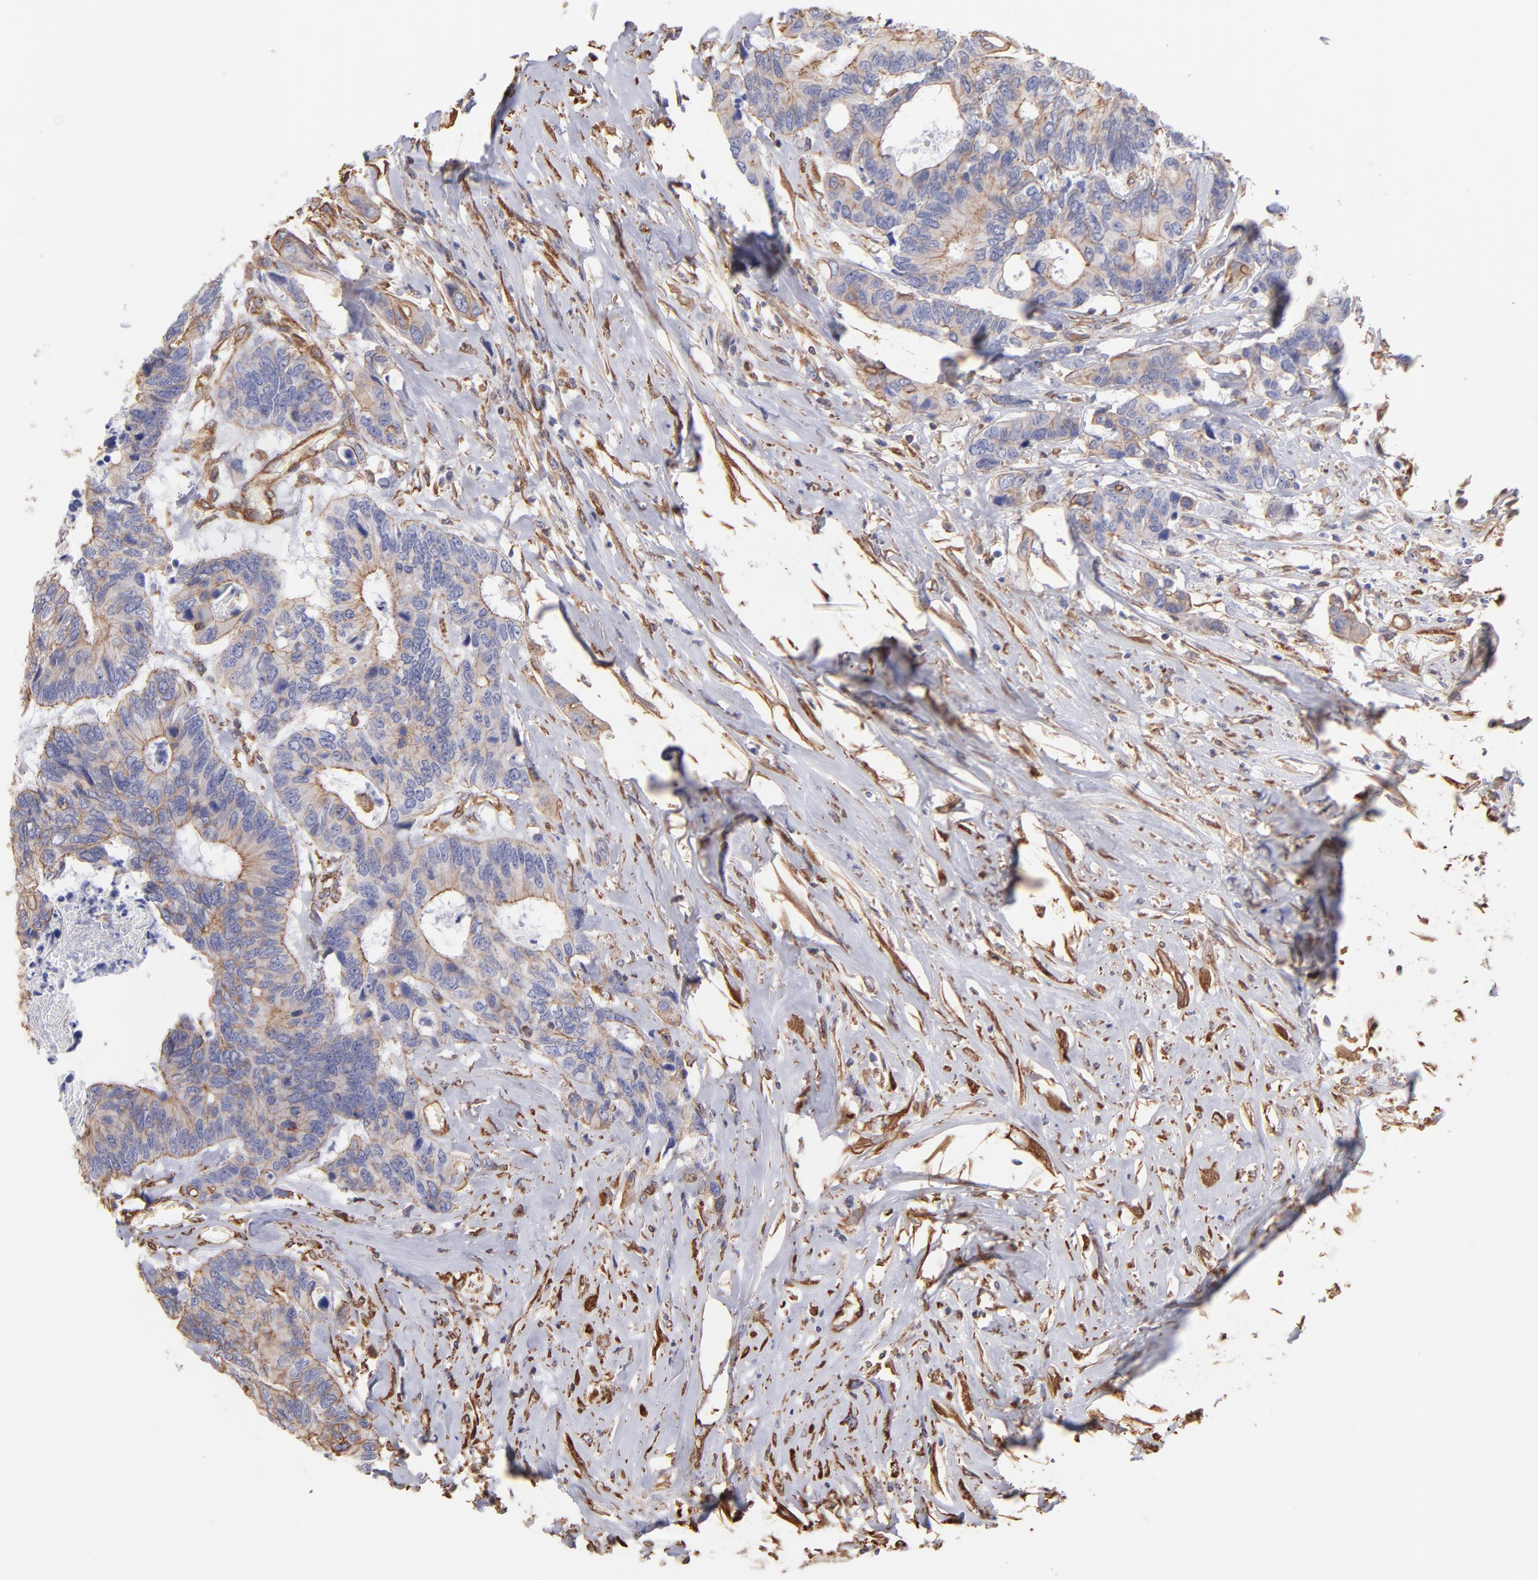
{"staining": {"intensity": "moderate", "quantity": ">75%", "location": "cytoplasmic/membranous"}, "tissue": "colorectal cancer", "cell_type": "Tumor cells", "image_type": "cancer", "snomed": [{"axis": "morphology", "description": "Adenocarcinoma, NOS"}, {"axis": "topography", "description": "Rectum"}], "caption": "Protein expression analysis of human colorectal adenocarcinoma reveals moderate cytoplasmic/membranous staining in about >75% of tumor cells.", "gene": "PLEC", "patient": {"sex": "male", "age": 55}}